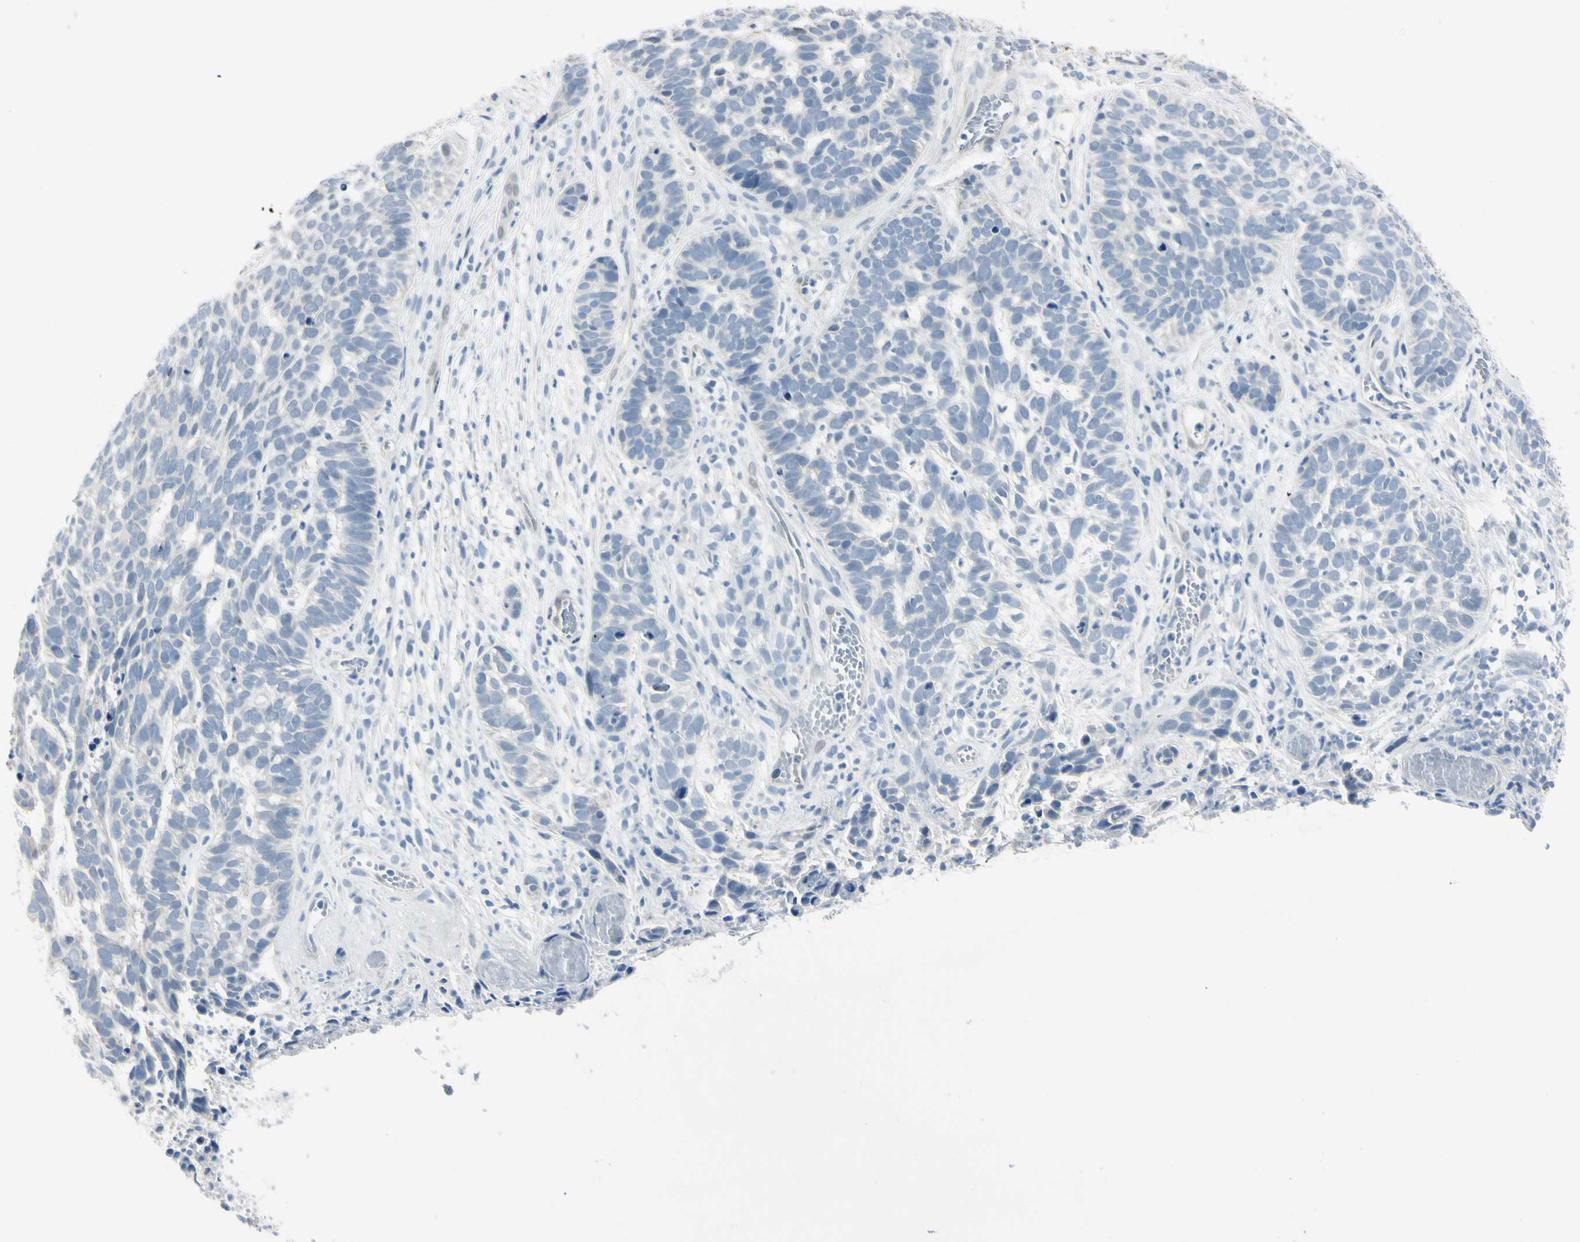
{"staining": {"intensity": "weak", "quantity": "<25%", "location": "cytoplasmic/membranous"}, "tissue": "skin cancer", "cell_type": "Tumor cells", "image_type": "cancer", "snomed": [{"axis": "morphology", "description": "Basal cell carcinoma"}, {"axis": "topography", "description": "Skin"}], "caption": "The IHC photomicrograph has no significant staining in tumor cells of skin cancer (basal cell carcinoma) tissue.", "gene": "ASB9", "patient": {"sex": "male", "age": 87}}